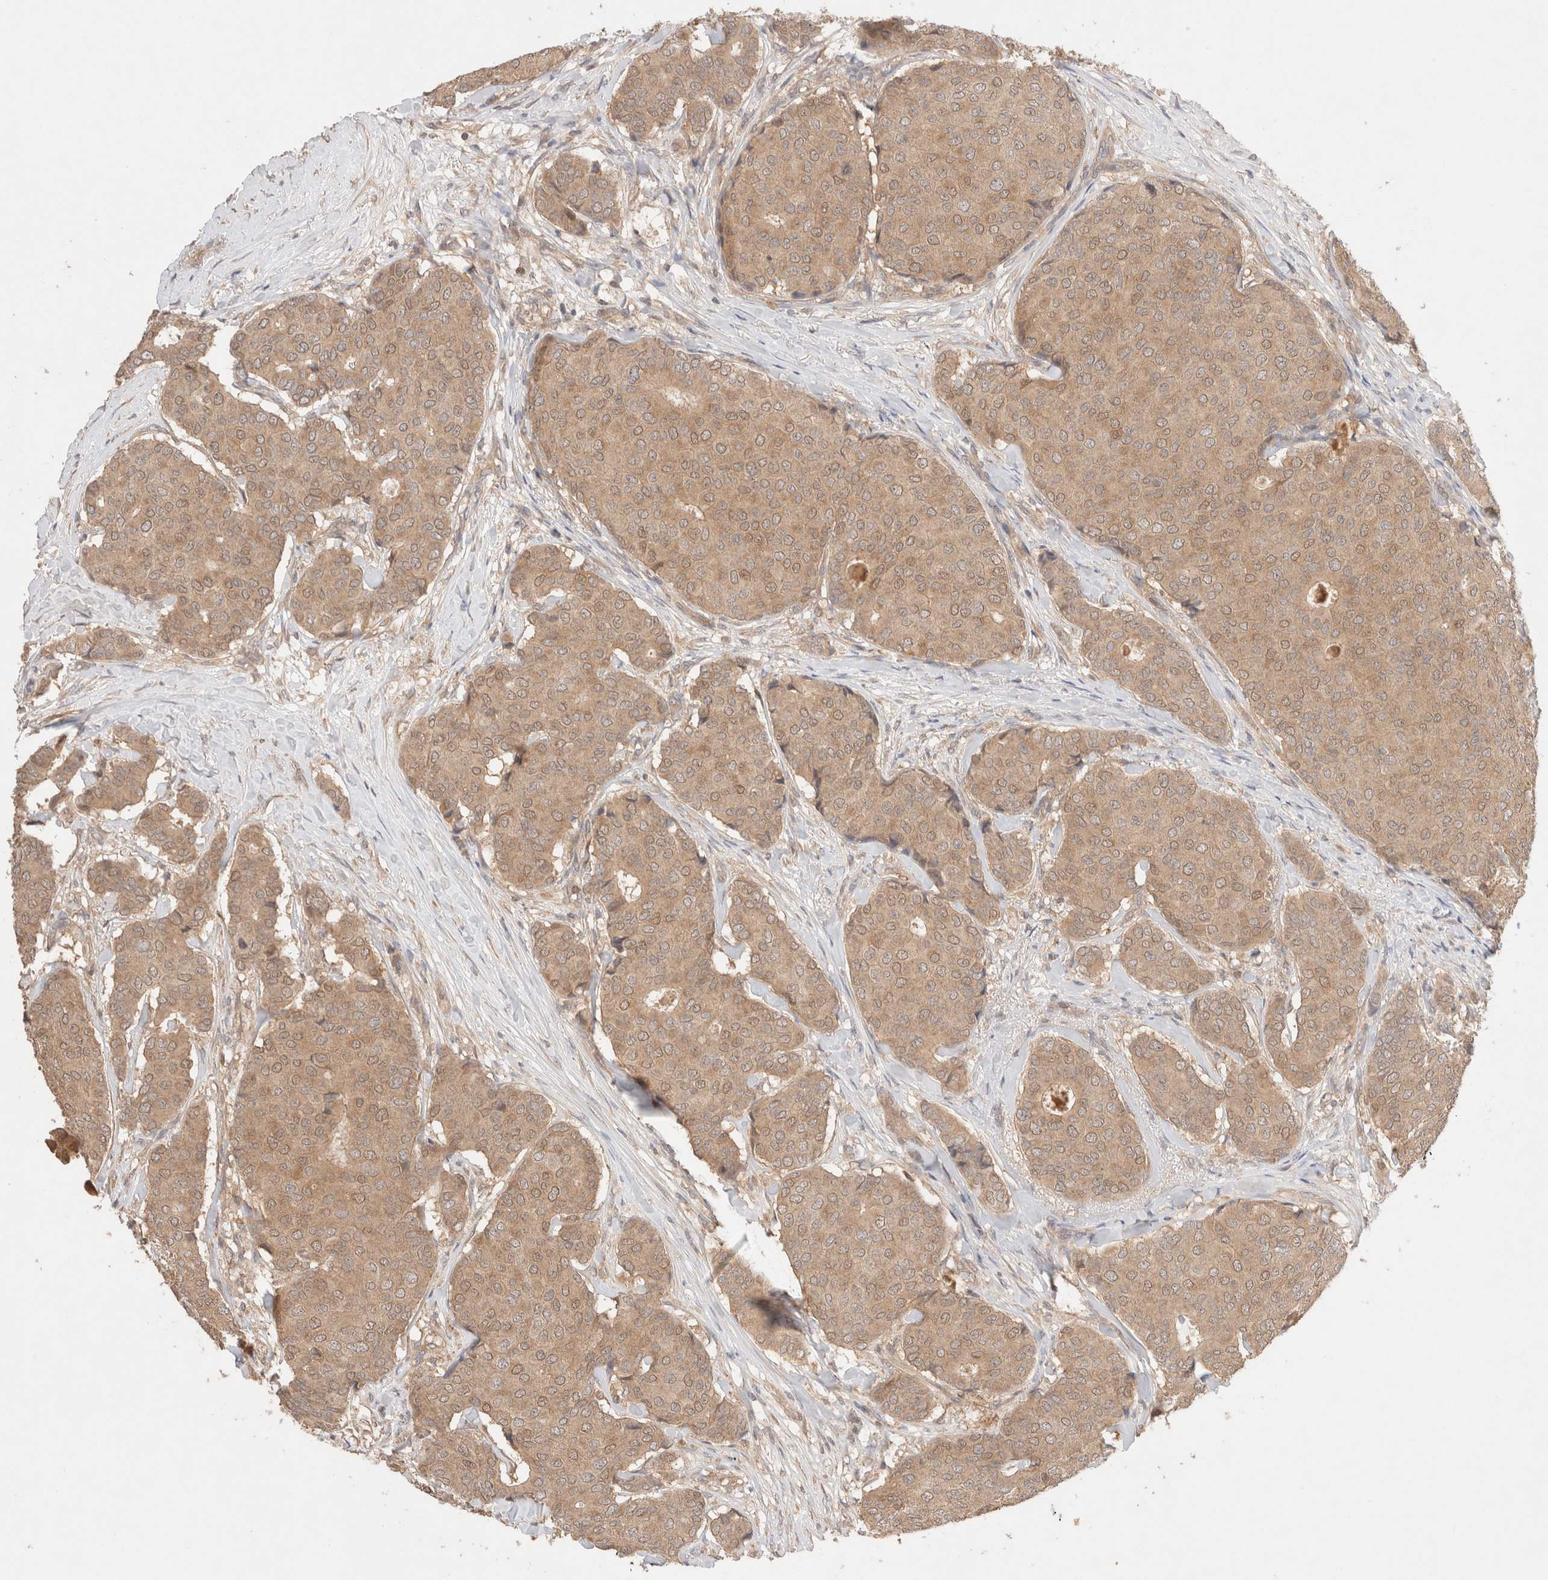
{"staining": {"intensity": "weak", "quantity": ">75%", "location": "cytoplasmic/membranous,nuclear"}, "tissue": "breast cancer", "cell_type": "Tumor cells", "image_type": "cancer", "snomed": [{"axis": "morphology", "description": "Duct carcinoma"}, {"axis": "topography", "description": "Breast"}], "caption": "Protein staining of intraductal carcinoma (breast) tissue displays weak cytoplasmic/membranous and nuclear positivity in approximately >75% of tumor cells.", "gene": "CARNMT1", "patient": {"sex": "female", "age": 75}}